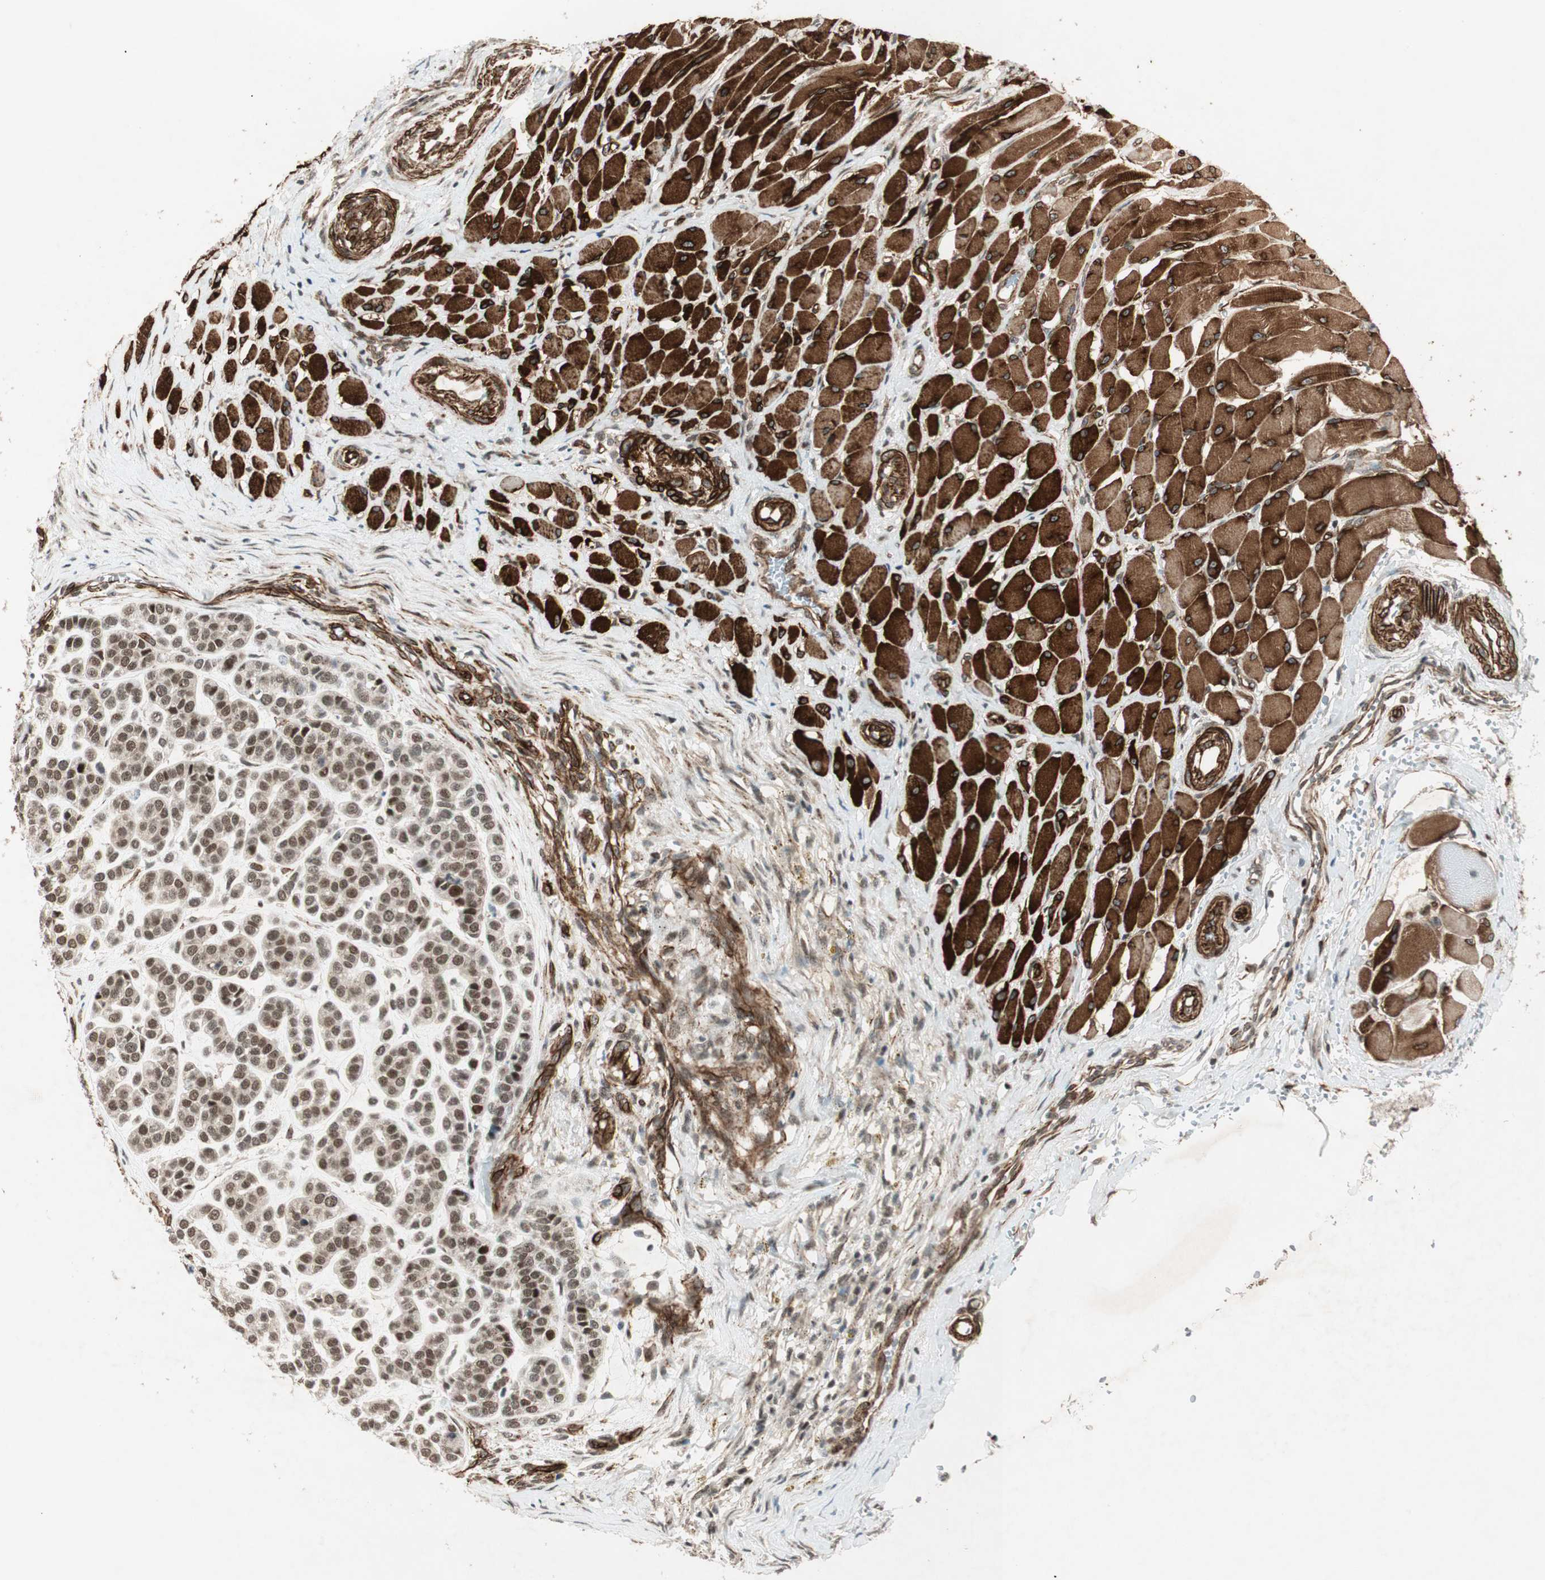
{"staining": {"intensity": "strong", "quantity": ">75%", "location": "nuclear"}, "tissue": "head and neck cancer", "cell_type": "Tumor cells", "image_type": "cancer", "snomed": [{"axis": "morphology", "description": "Adenocarcinoma, NOS"}, {"axis": "morphology", "description": "Adenoma, NOS"}, {"axis": "topography", "description": "Head-Neck"}], "caption": "Strong nuclear positivity for a protein is seen in approximately >75% of tumor cells of head and neck cancer (adenocarcinoma) using immunohistochemistry.", "gene": "CDK19", "patient": {"sex": "female", "age": 55}}